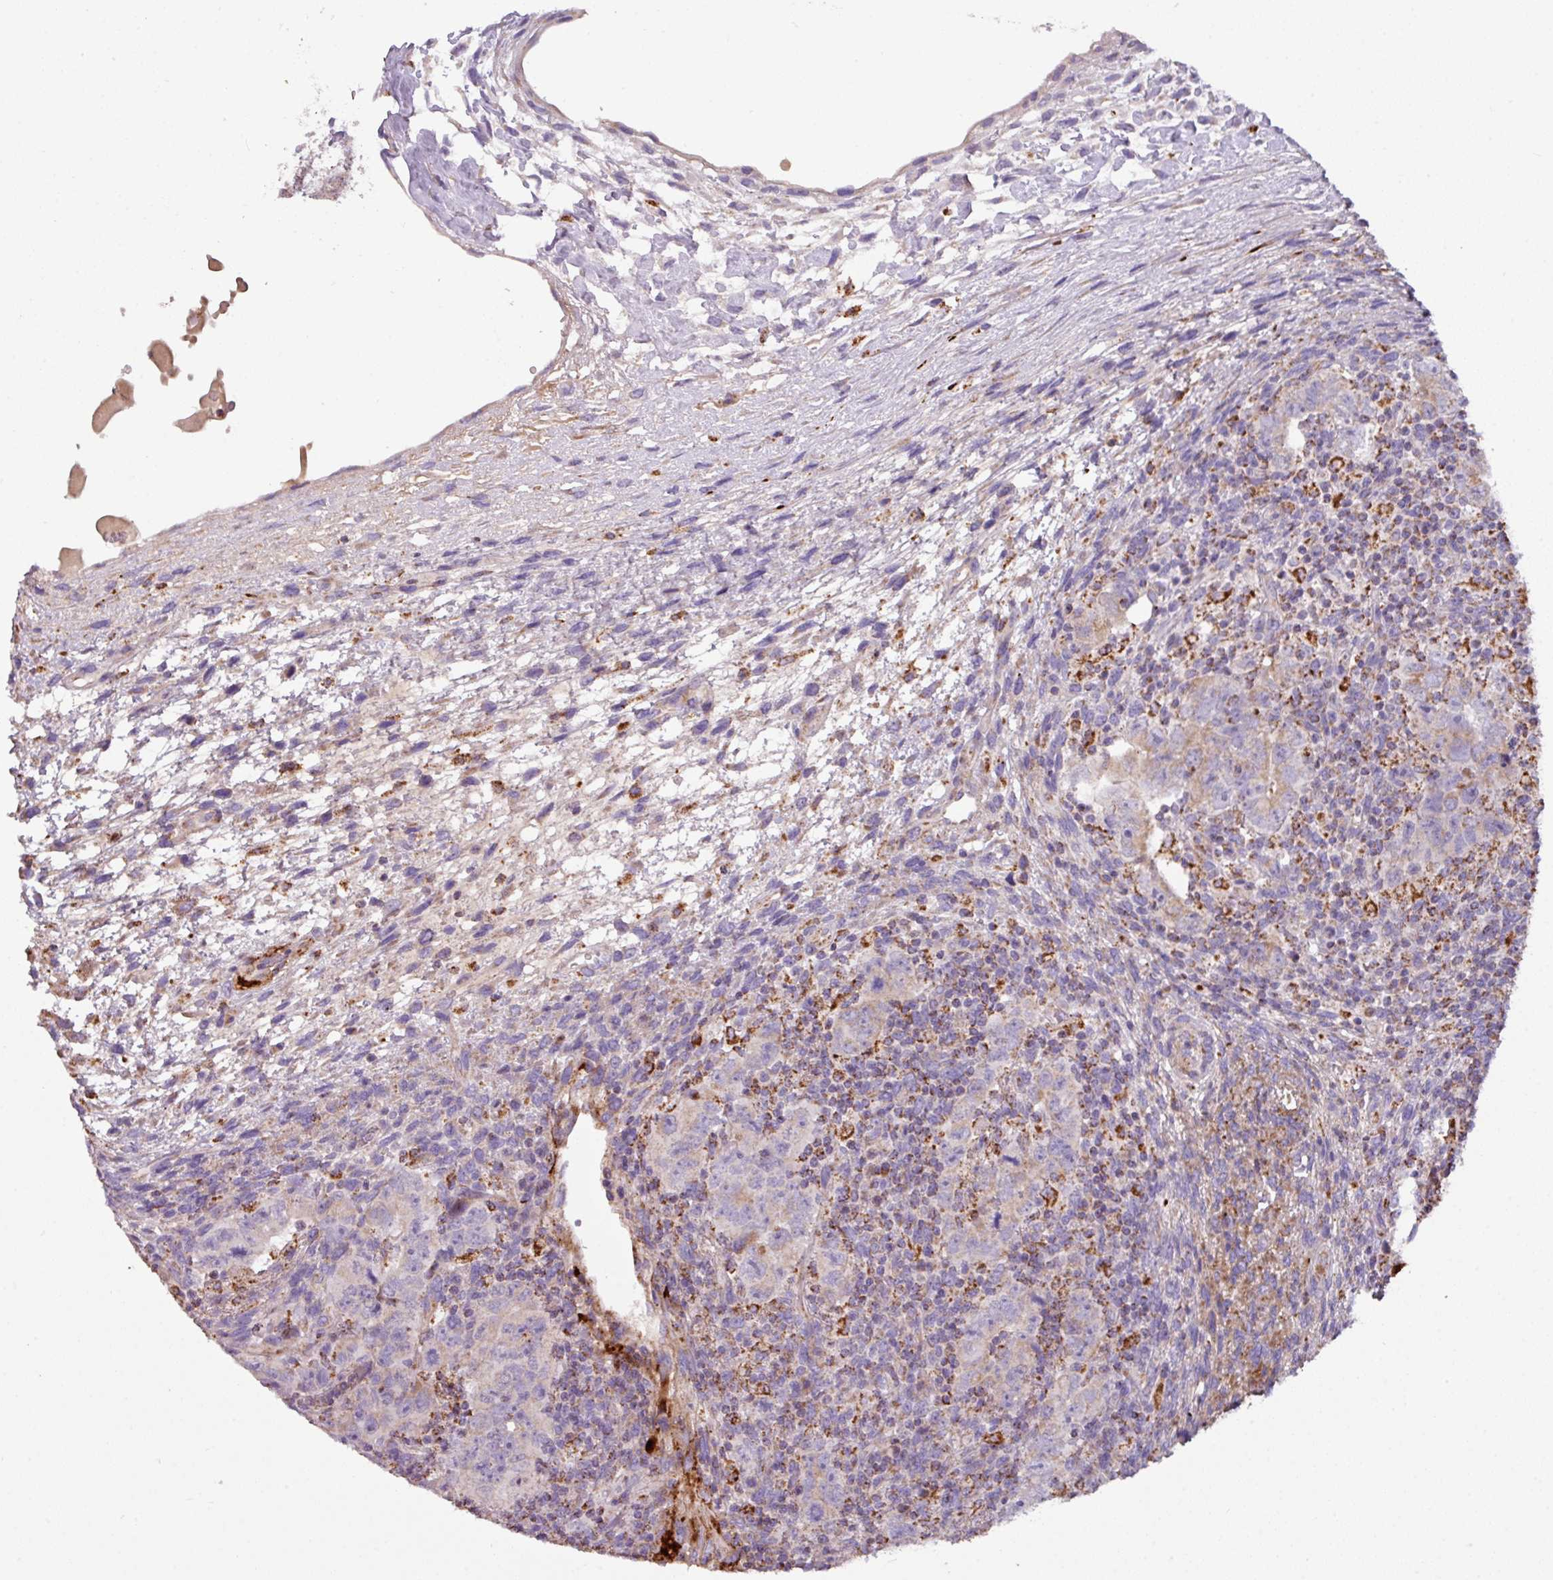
{"staining": {"intensity": "weak", "quantity": "<25%", "location": "cytoplasmic/membranous"}, "tissue": "testis cancer", "cell_type": "Tumor cells", "image_type": "cancer", "snomed": [{"axis": "morphology", "description": "Carcinoma, Embryonal, NOS"}, {"axis": "topography", "description": "Testis"}], "caption": "Human embryonal carcinoma (testis) stained for a protein using immunohistochemistry (IHC) displays no positivity in tumor cells.", "gene": "SQOR", "patient": {"sex": "male", "age": 24}}